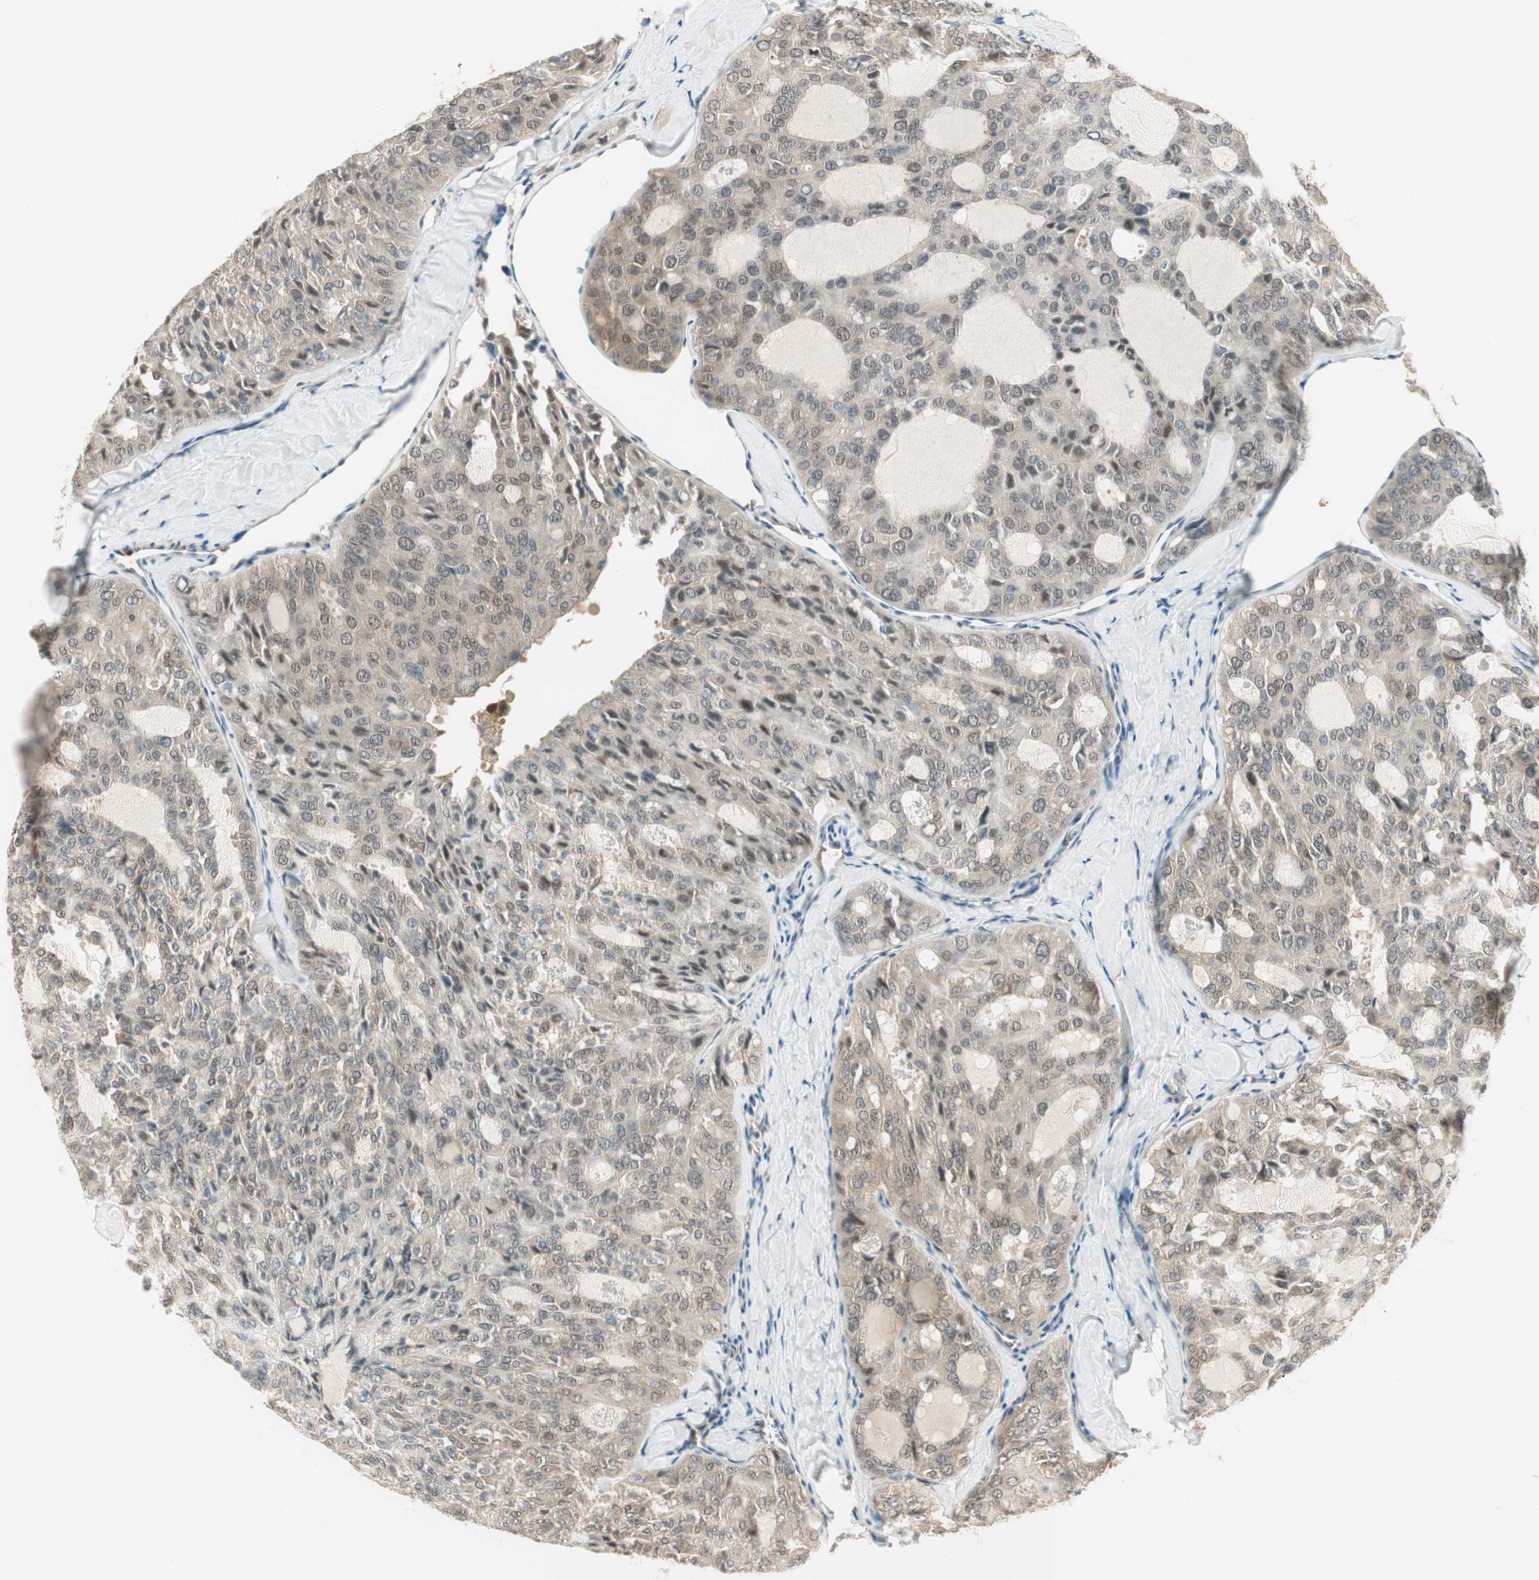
{"staining": {"intensity": "negative", "quantity": "none", "location": "none"}, "tissue": "thyroid cancer", "cell_type": "Tumor cells", "image_type": "cancer", "snomed": [{"axis": "morphology", "description": "Follicular adenoma carcinoma, NOS"}, {"axis": "topography", "description": "Thyroid gland"}], "caption": "IHC histopathology image of neoplastic tissue: thyroid cancer stained with DAB (3,3'-diaminobenzidine) shows no significant protein positivity in tumor cells. The staining is performed using DAB (3,3'-diaminobenzidine) brown chromogen with nuclei counter-stained in using hematoxylin.", "gene": "IPO5", "patient": {"sex": "male", "age": 75}}